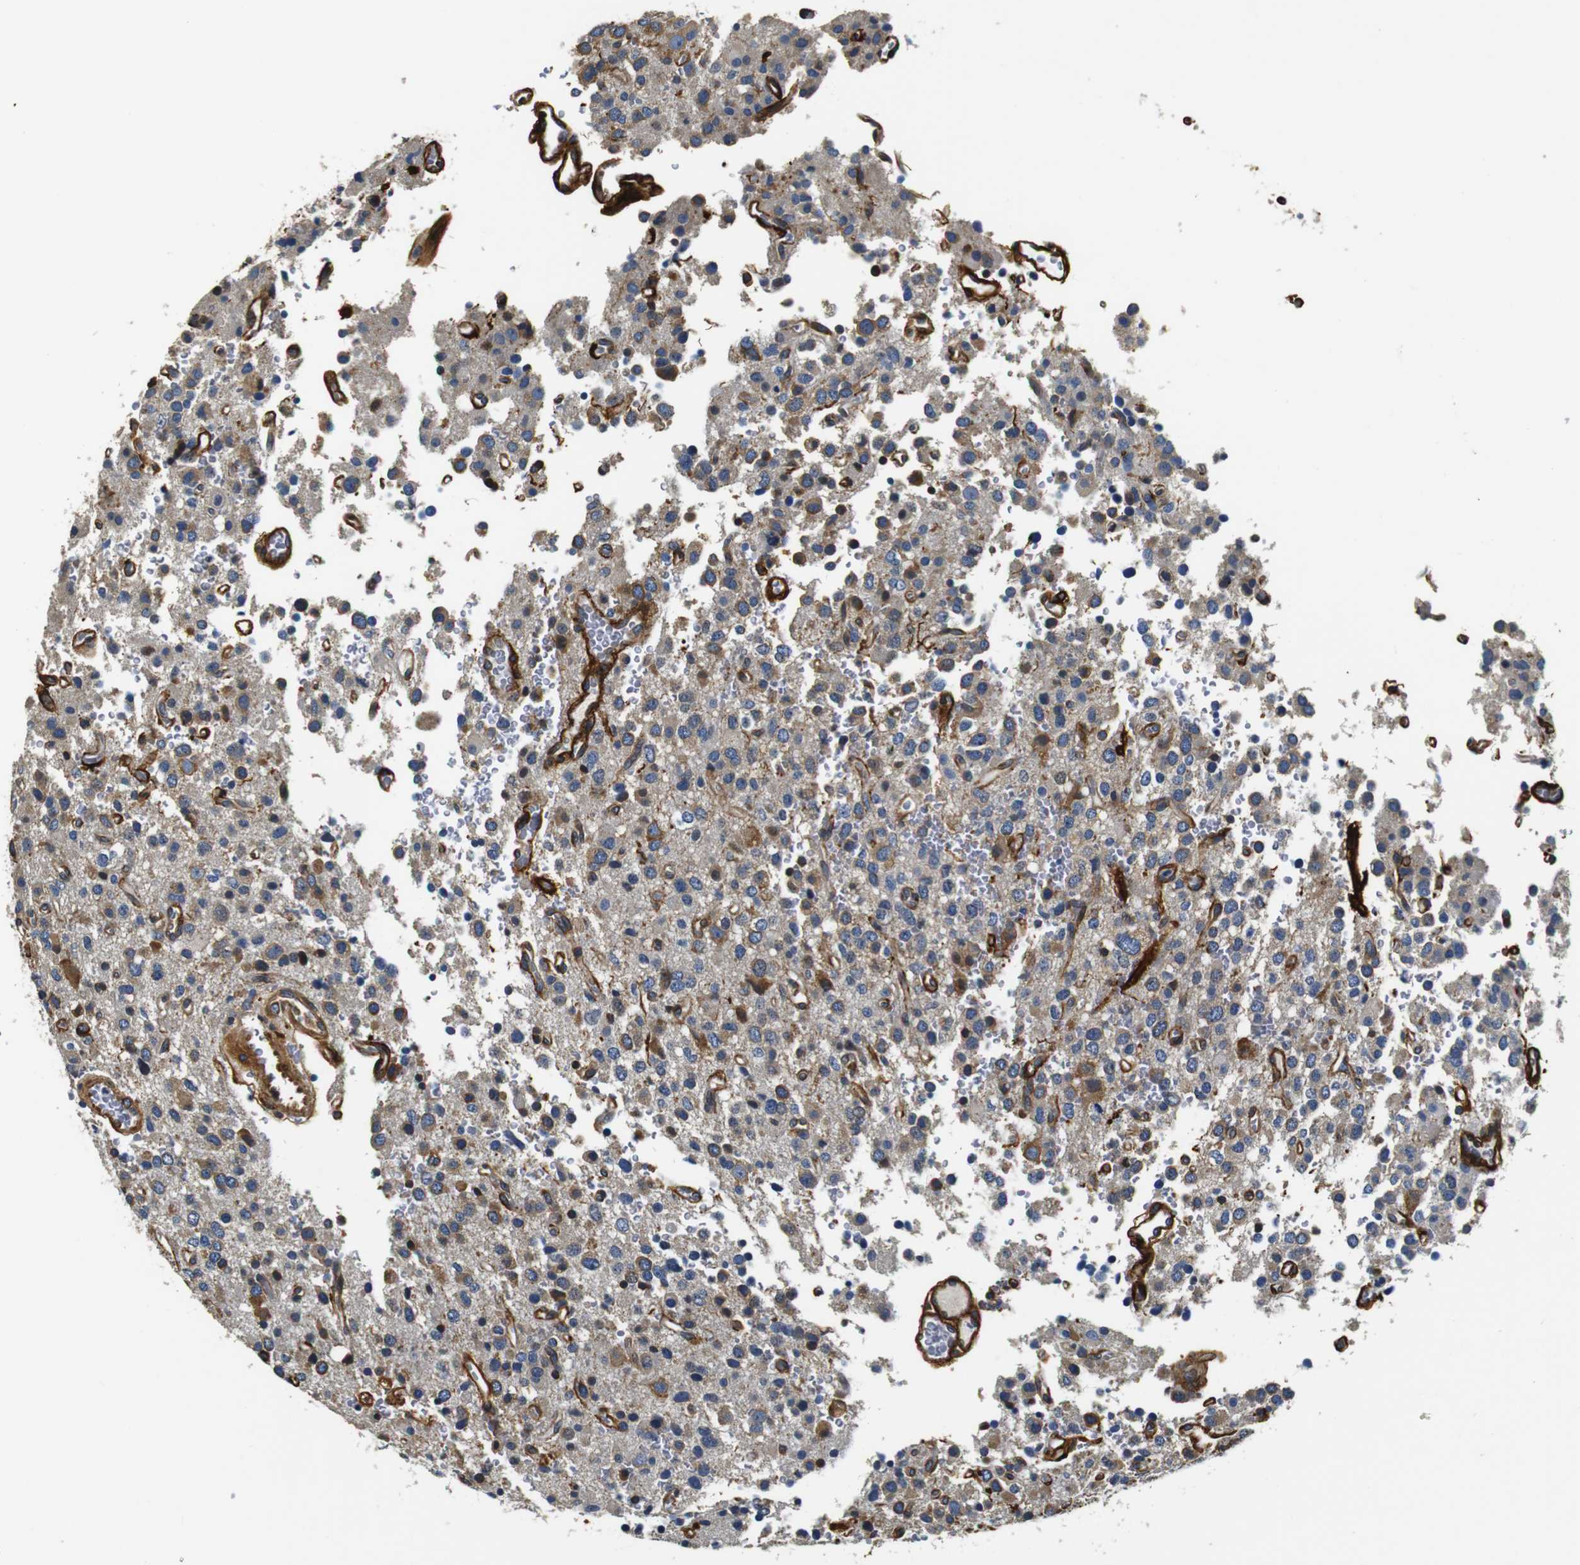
{"staining": {"intensity": "moderate", "quantity": "<25%", "location": "cytoplasmic/membranous"}, "tissue": "glioma", "cell_type": "Tumor cells", "image_type": "cancer", "snomed": [{"axis": "morphology", "description": "Glioma, malignant, High grade"}, {"axis": "topography", "description": "Brain"}], "caption": "Glioma stained with DAB (3,3'-diaminobenzidine) immunohistochemistry displays low levels of moderate cytoplasmic/membranous expression in about <25% of tumor cells. (IHC, brightfield microscopy, high magnification).", "gene": "COL1A1", "patient": {"sex": "male", "age": 47}}